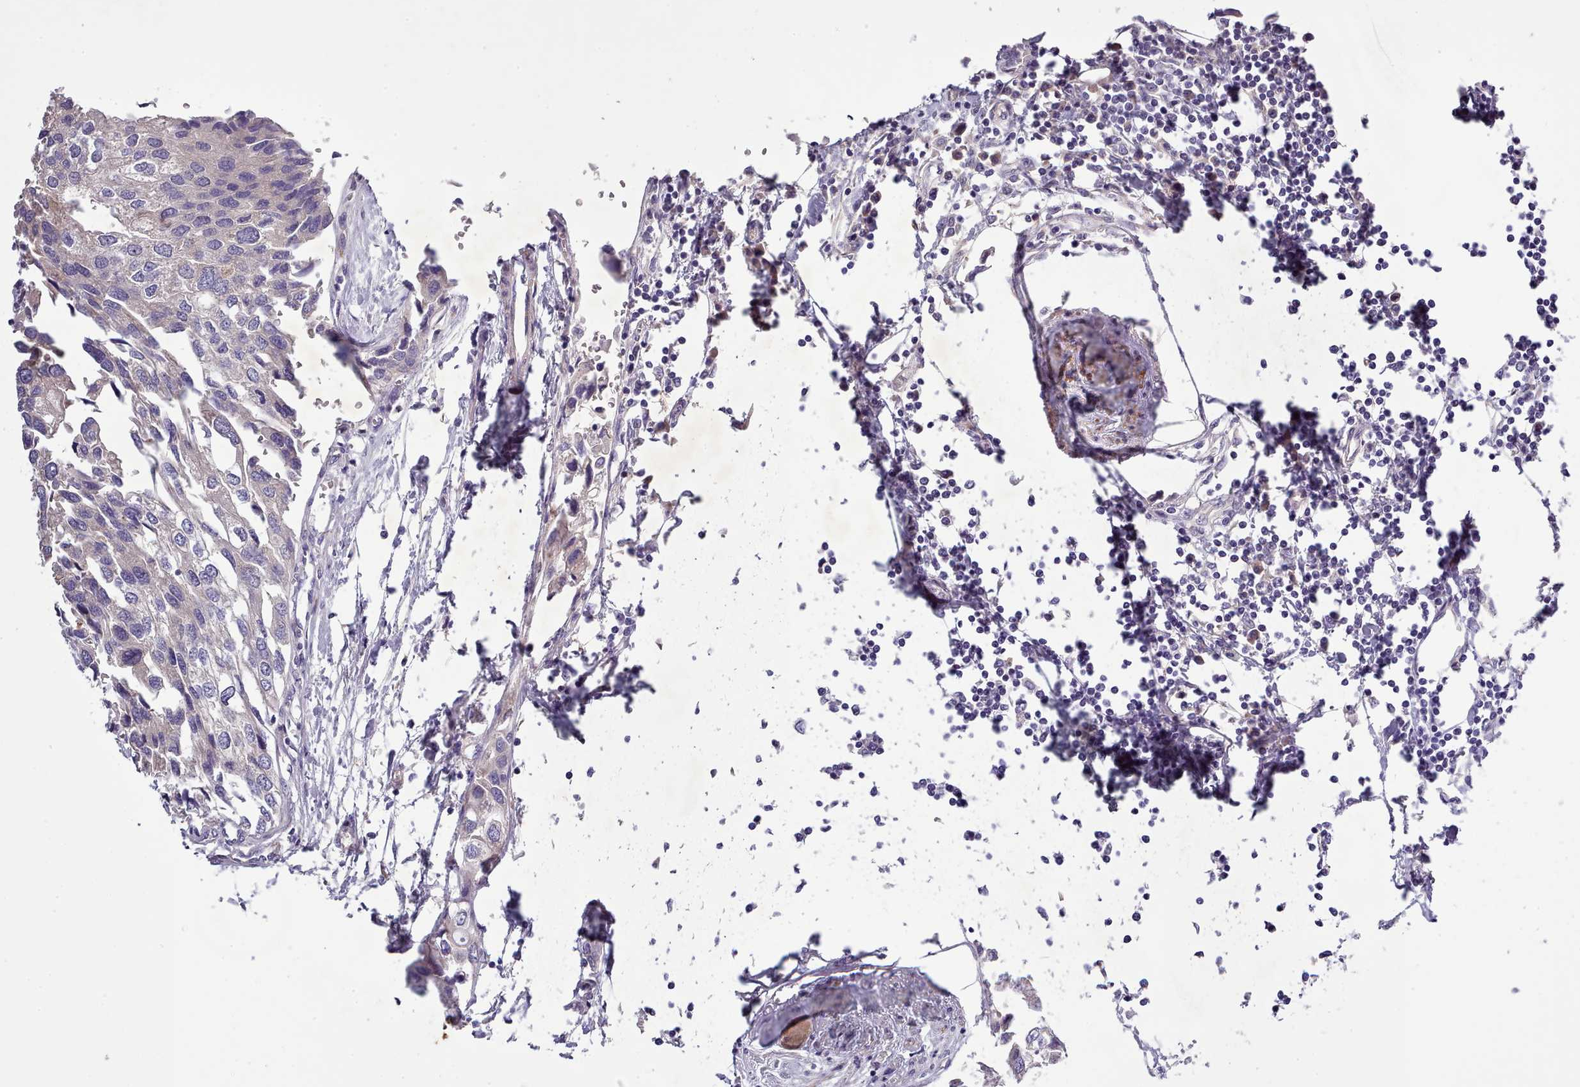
{"staining": {"intensity": "negative", "quantity": "none", "location": "none"}, "tissue": "urothelial cancer", "cell_type": "Tumor cells", "image_type": "cancer", "snomed": [{"axis": "morphology", "description": "Urothelial carcinoma, High grade"}, {"axis": "topography", "description": "Urinary bladder"}], "caption": "Tumor cells are negative for brown protein staining in urothelial cancer.", "gene": "SETX", "patient": {"sex": "male", "age": 64}}